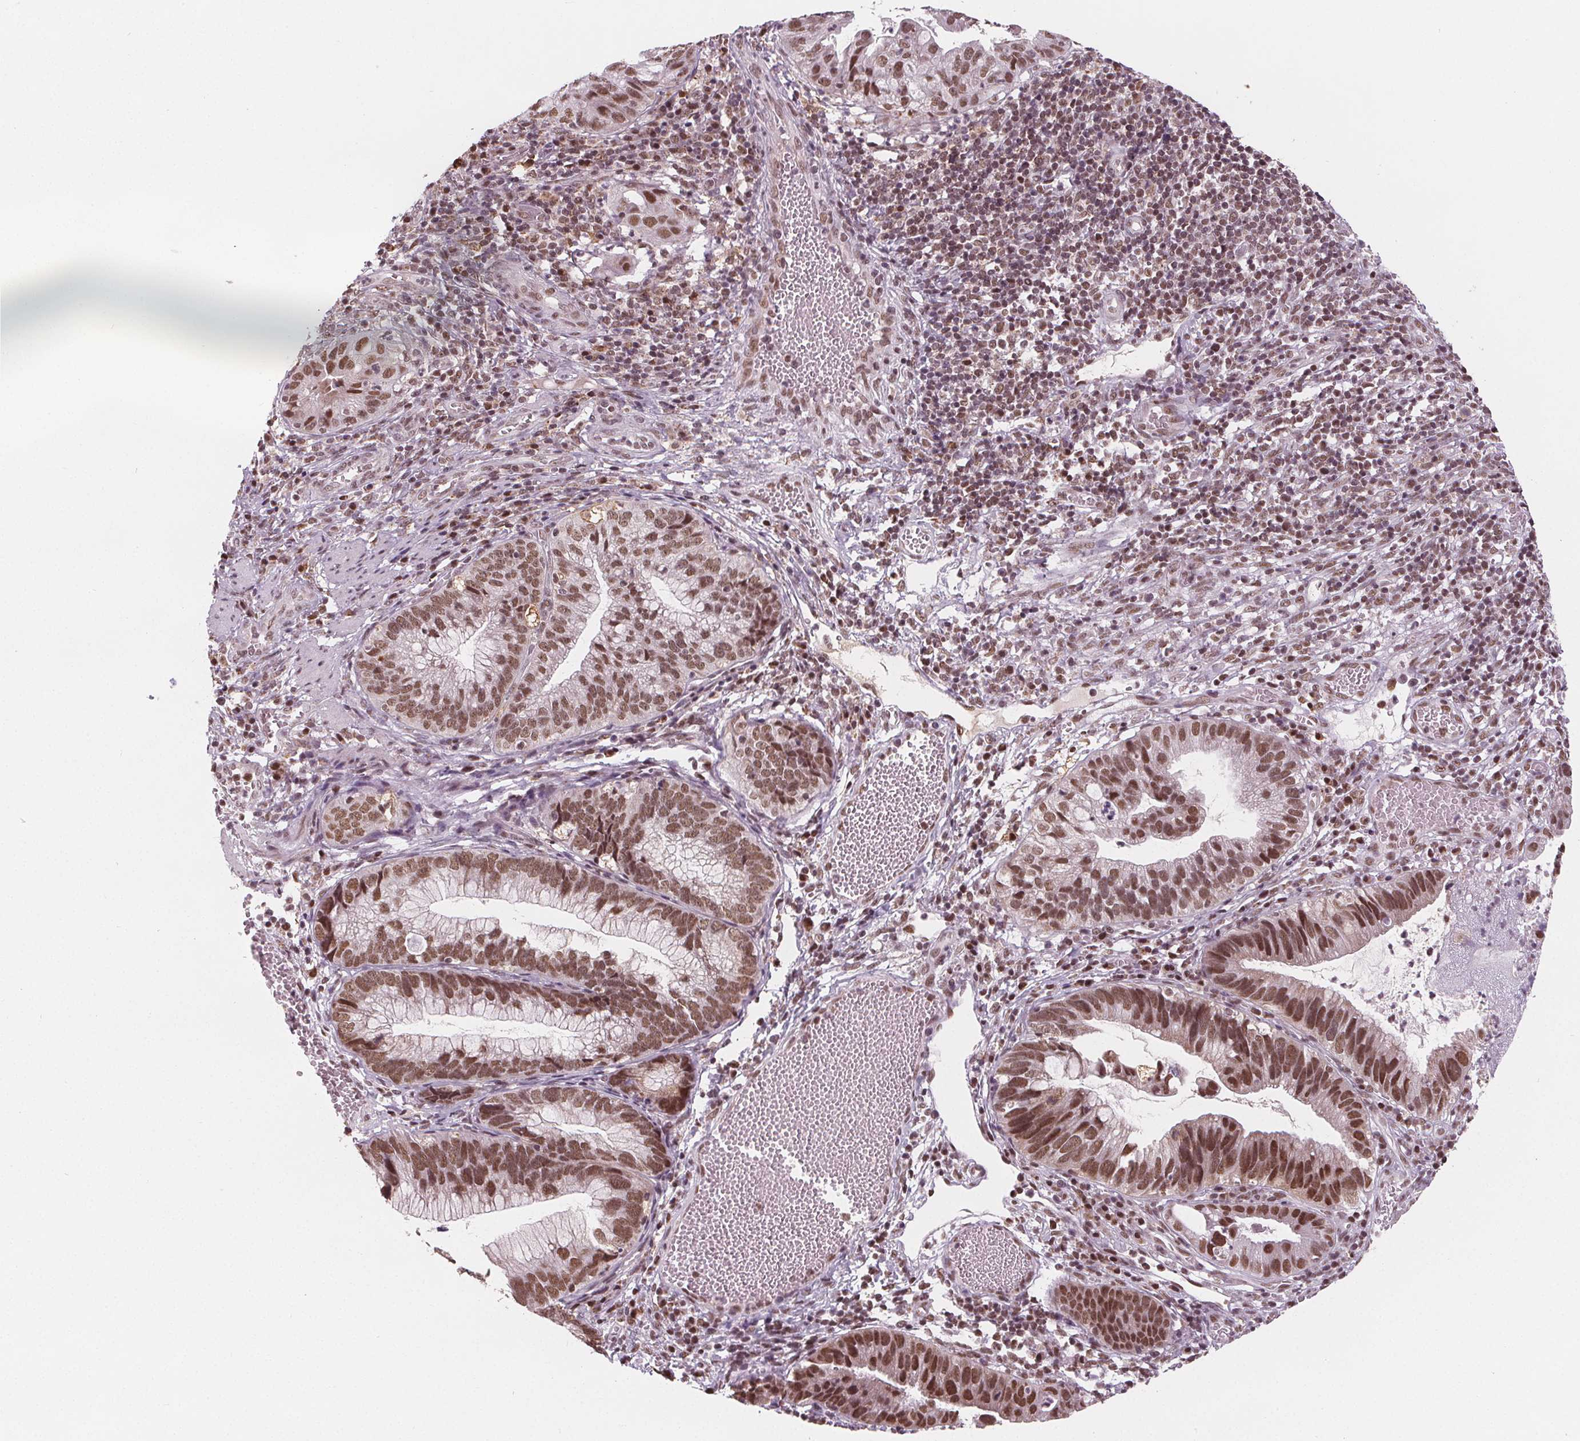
{"staining": {"intensity": "moderate", "quantity": ">75%", "location": "nuclear"}, "tissue": "cervical cancer", "cell_type": "Tumor cells", "image_type": "cancer", "snomed": [{"axis": "morphology", "description": "Adenocarcinoma, NOS"}, {"axis": "topography", "description": "Cervix"}], "caption": "IHC histopathology image of neoplastic tissue: cervical cancer (adenocarcinoma) stained using immunohistochemistry (IHC) shows medium levels of moderate protein expression localized specifically in the nuclear of tumor cells, appearing as a nuclear brown color.", "gene": "DPM2", "patient": {"sex": "female", "age": 34}}